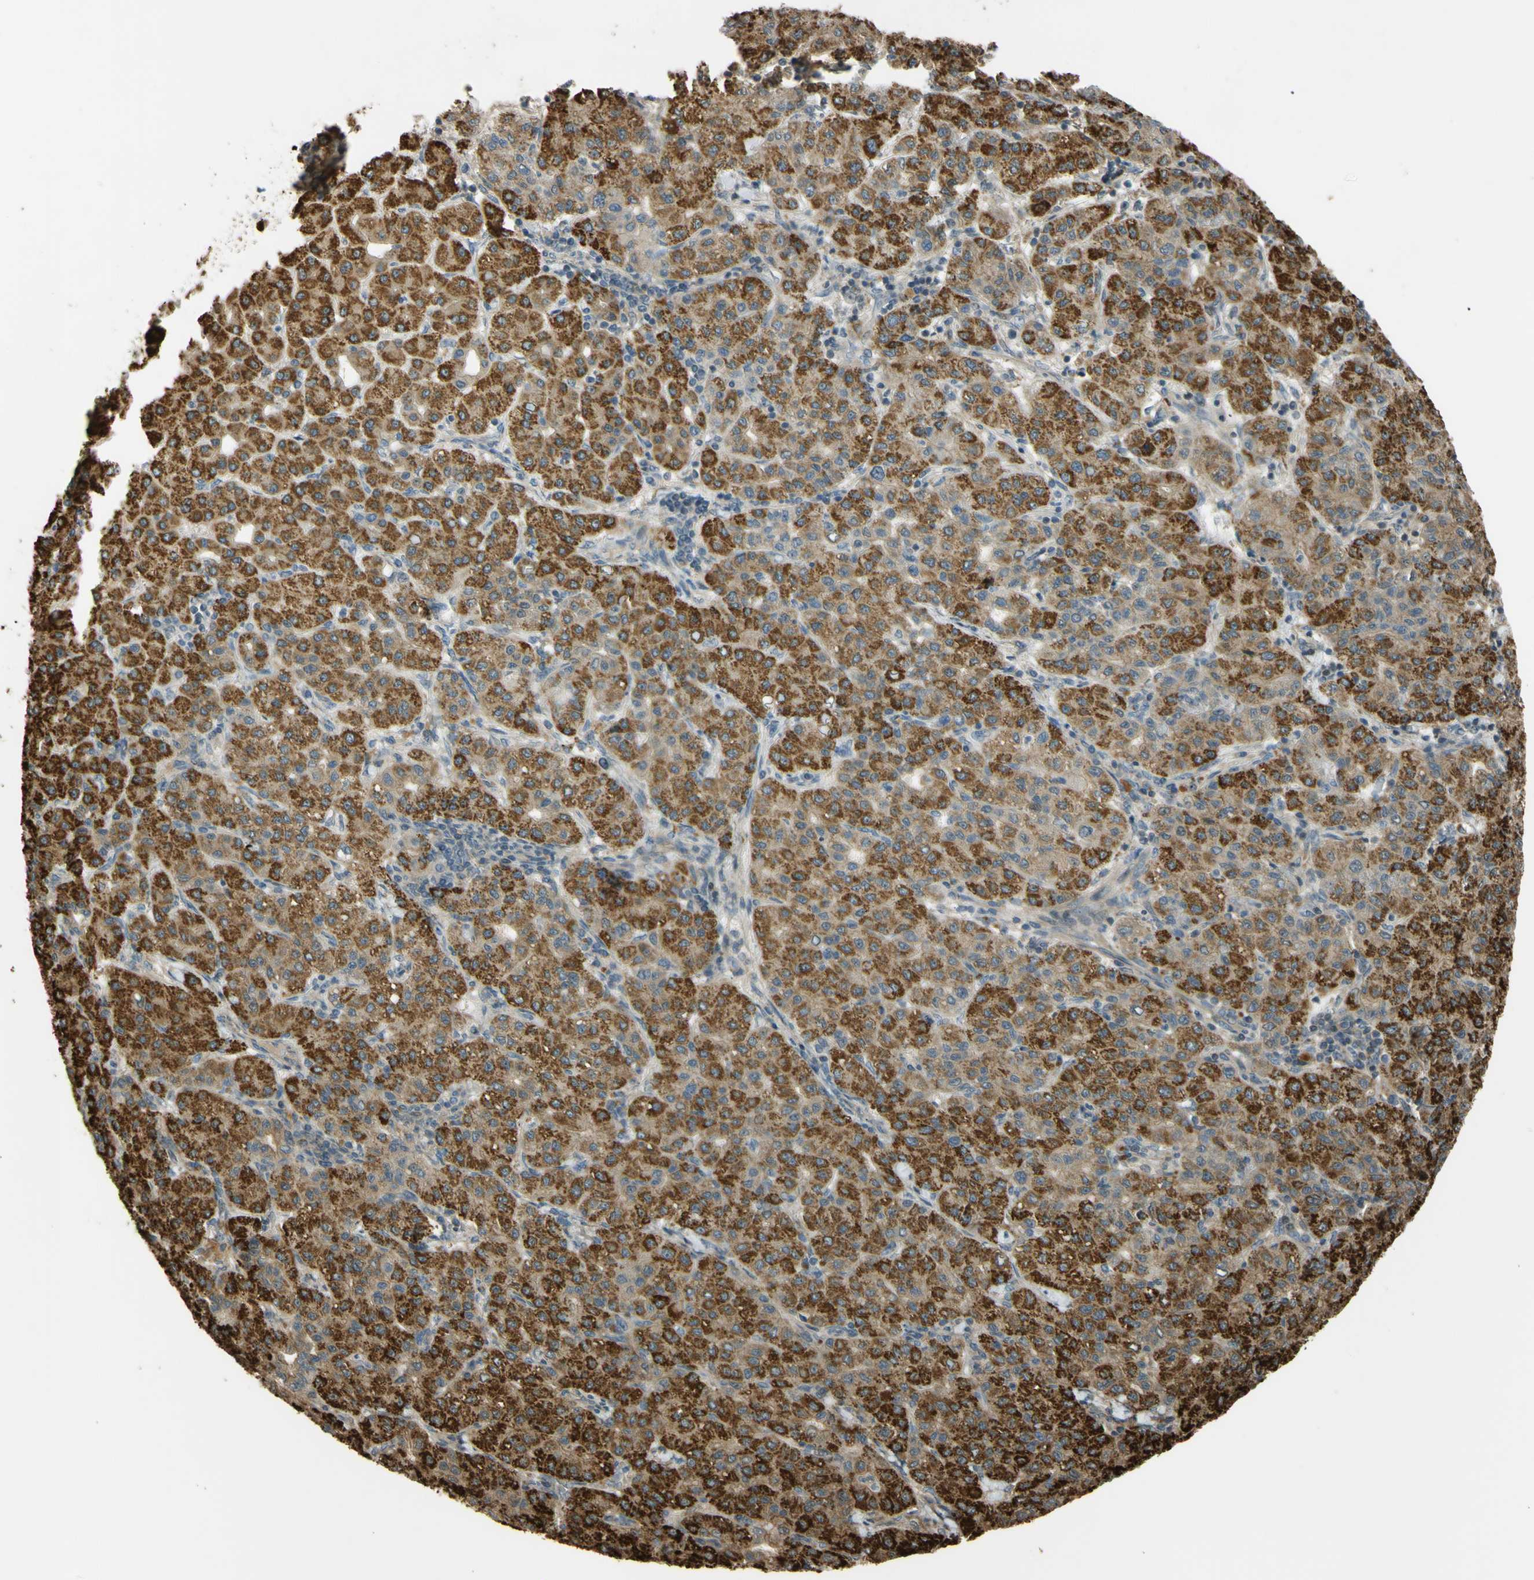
{"staining": {"intensity": "strong", "quantity": ">75%", "location": "cytoplasmic/membranous"}, "tissue": "liver cancer", "cell_type": "Tumor cells", "image_type": "cancer", "snomed": [{"axis": "morphology", "description": "Carcinoma, Hepatocellular, NOS"}, {"axis": "topography", "description": "Liver"}], "caption": "Strong cytoplasmic/membranous expression is present in about >75% of tumor cells in liver cancer.", "gene": "FLII", "patient": {"sex": "male", "age": 65}}